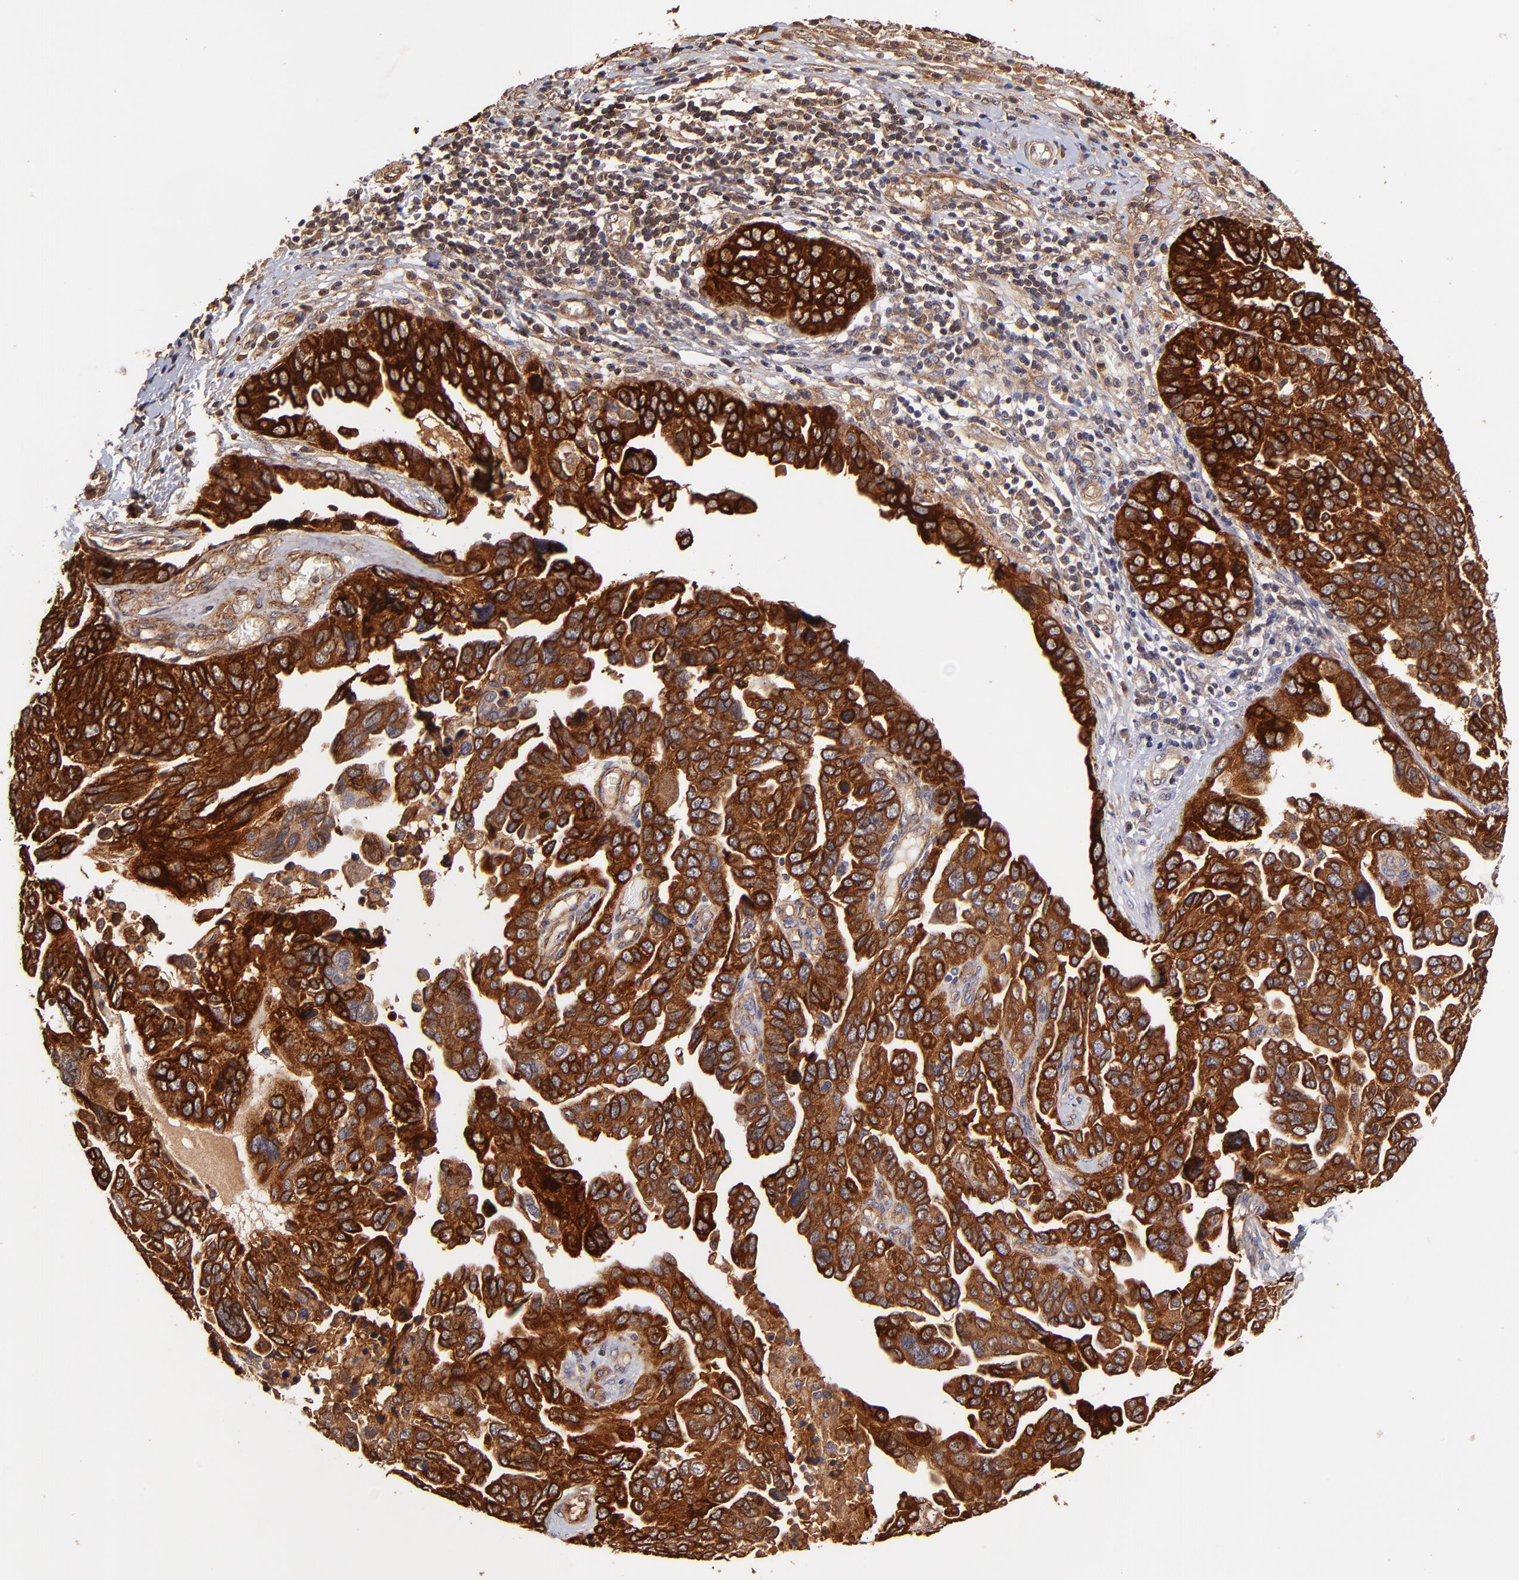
{"staining": {"intensity": "strong", "quantity": ">75%", "location": "cytoplasmic/membranous"}, "tissue": "ovarian cancer", "cell_type": "Tumor cells", "image_type": "cancer", "snomed": [{"axis": "morphology", "description": "Cystadenocarcinoma, serous, NOS"}, {"axis": "topography", "description": "Ovary"}], "caption": "Ovarian serous cystadenocarcinoma stained with DAB immunohistochemistry displays high levels of strong cytoplasmic/membranous staining in about >75% of tumor cells. (Brightfield microscopy of DAB IHC at high magnification).", "gene": "ITGB1", "patient": {"sex": "female", "age": 64}}